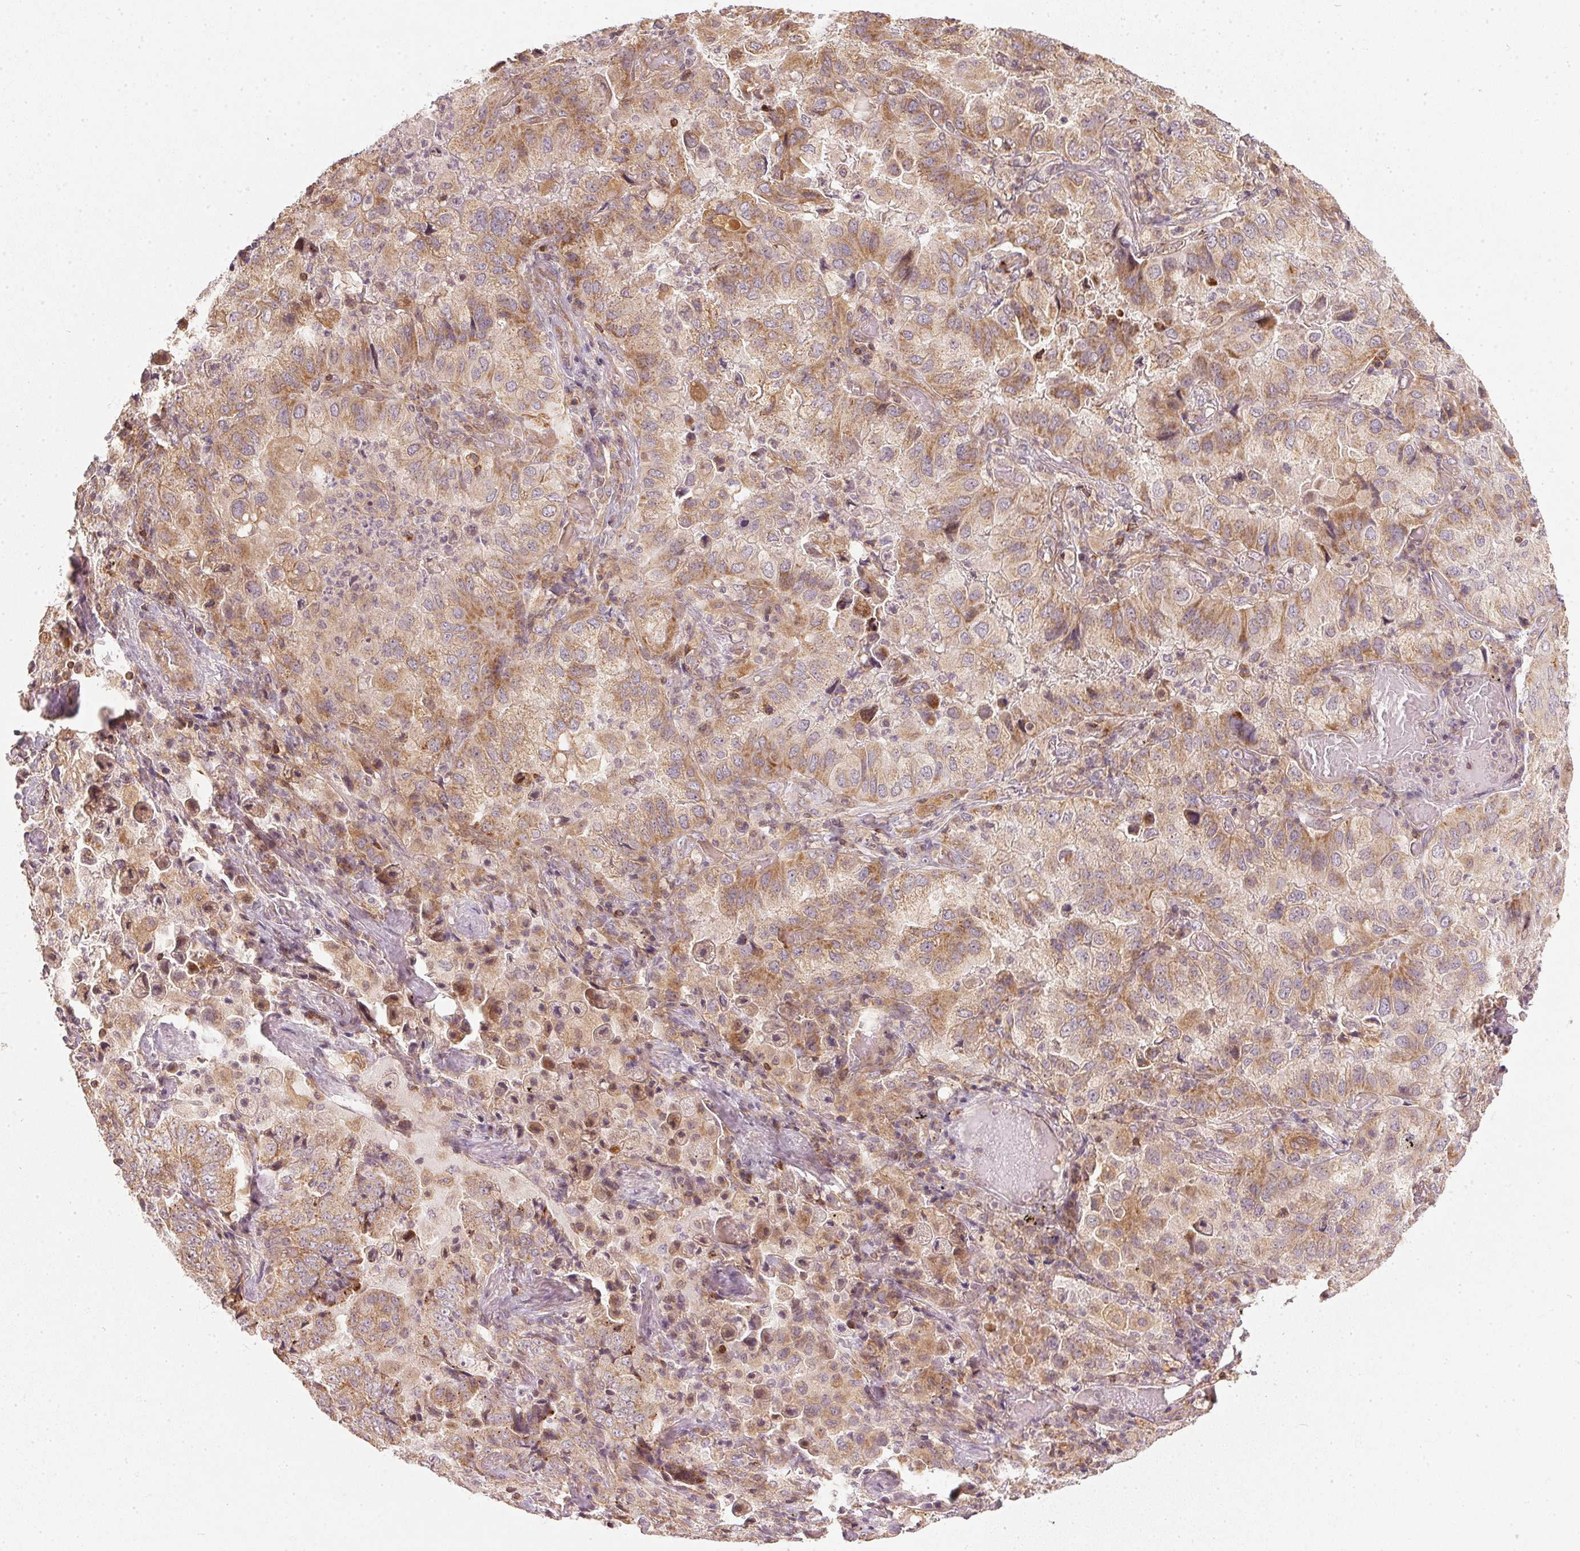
{"staining": {"intensity": "moderate", "quantity": ">75%", "location": "cytoplasmic/membranous"}, "tissue": "lung cancer", "cell_type": "Tumor cells", "image_type": "cancer", "snomed": [{"axis": "morphology", "description": "Aneuploidy"}, {"axis": "morphology", "description": "Adenocarcinoma, NOS"}, {"axis": "morphology", "description": "Adenocarcinoma, metastatic, NOS"}, {"axis": "topography", "description": "Lymph node"}, {"axis": "topography", "description": "Lung"}], "caption": "About >75% of tumor cells in human metastatic adenocarcinoma (lung) reveal moderate cytoplasmic/membranous protein staining as visualized by brown immunohistochemical staining.", "gene": "NADK2", "patient": {"sex": "female", "age": 48}}